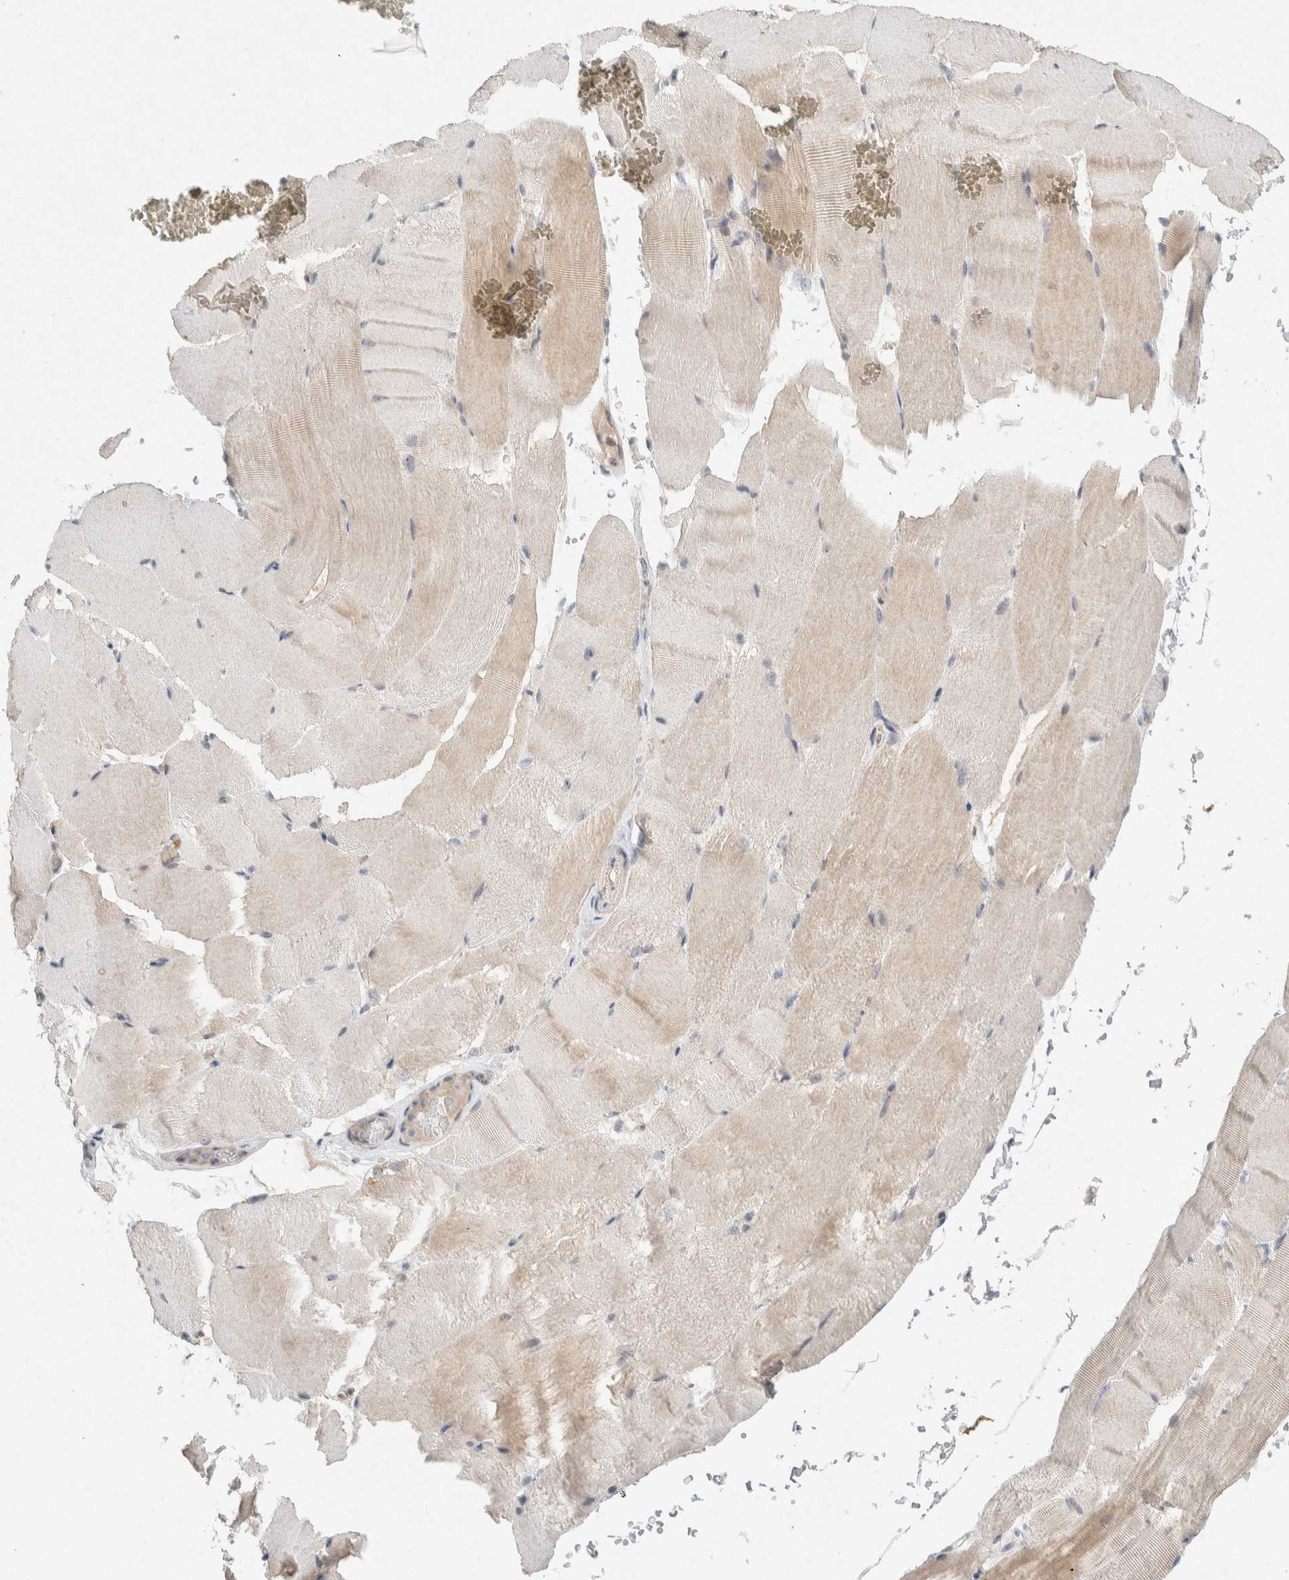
{"staining": {"intensity": "weak", "quantity": "<25%", "location": "cytoplasmic/membranous"}, "tissue": "skeletal muscle", "cell_type": "Myocytes", "image_type": "normal", "snomed": [{"axis": "morphology", "description": "Normal tissue, NOS"}, {"axis": "topography", "description": "Skeletal muscle"}, {"axis": "topography", "description": "Parathyroid gland"}], "caption": "Skeletal muscle stained for a protein using IHC exhibits no staining myocytes.", "gene": "CMTM4", "patient": {"sex": "female", "age": 37}}